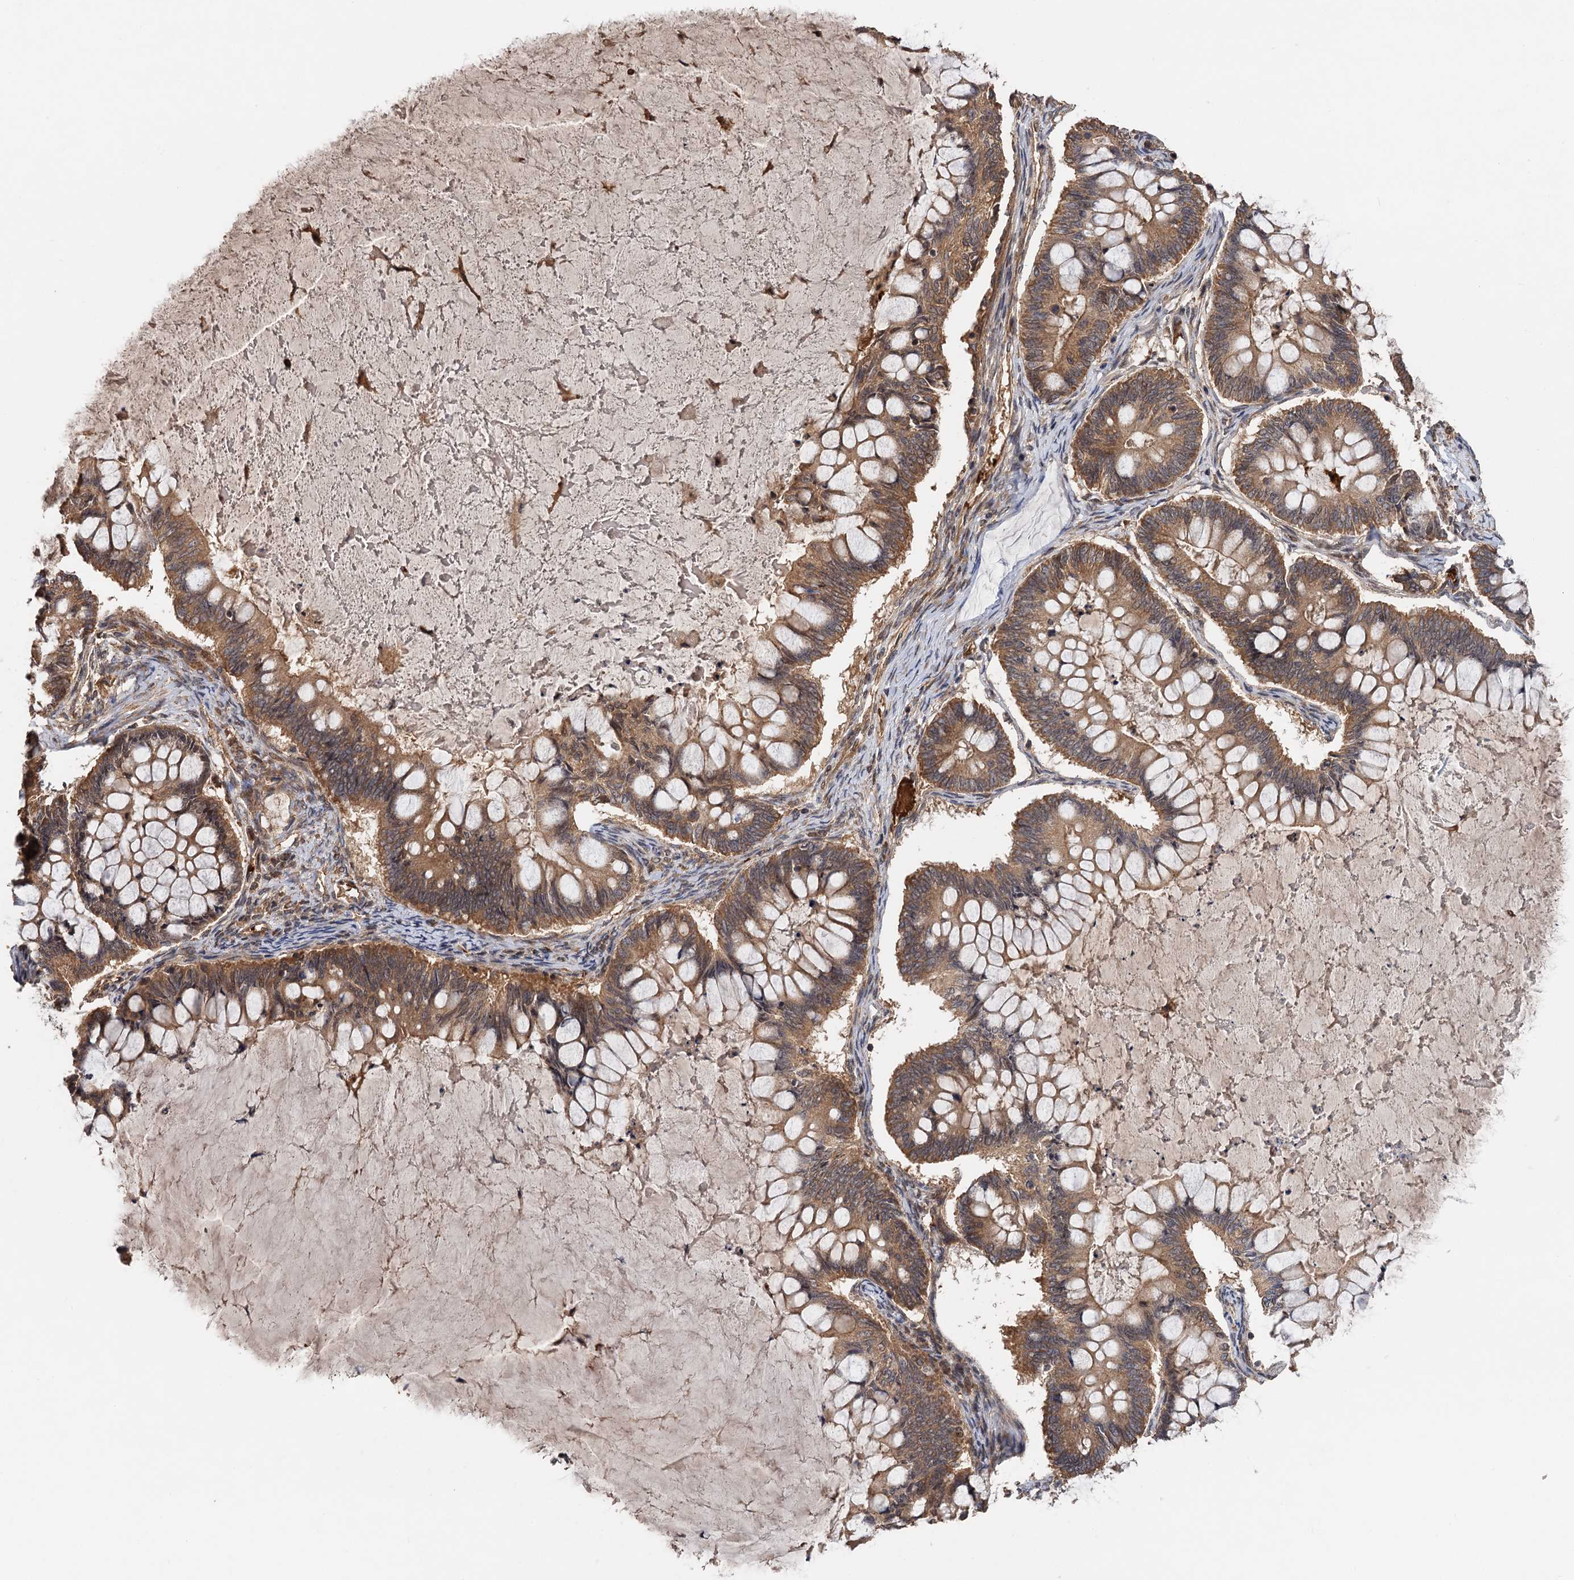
{"staining": {"intensity": "moderate", "quantity": ">75%", "location": "cytoplasmic/membranous"}, "tissue": "ovarian cancer", "cell_type": "Tumor cells", "image_type": "cancer", "snomed": [{"axis": "morphology", "description": "Cystadenocarcinoma, mucinous, NOS"}, {"axis": "topography", "description": "Ovary"}], "caption": "Protein staining of ovarian cancer tissue demonstrates moderate cytoplasmic/membranous positivity in approximately >75% of tumor cells.", "gene": "SNX32", "patient": {"sex": "female", "age": 61}}